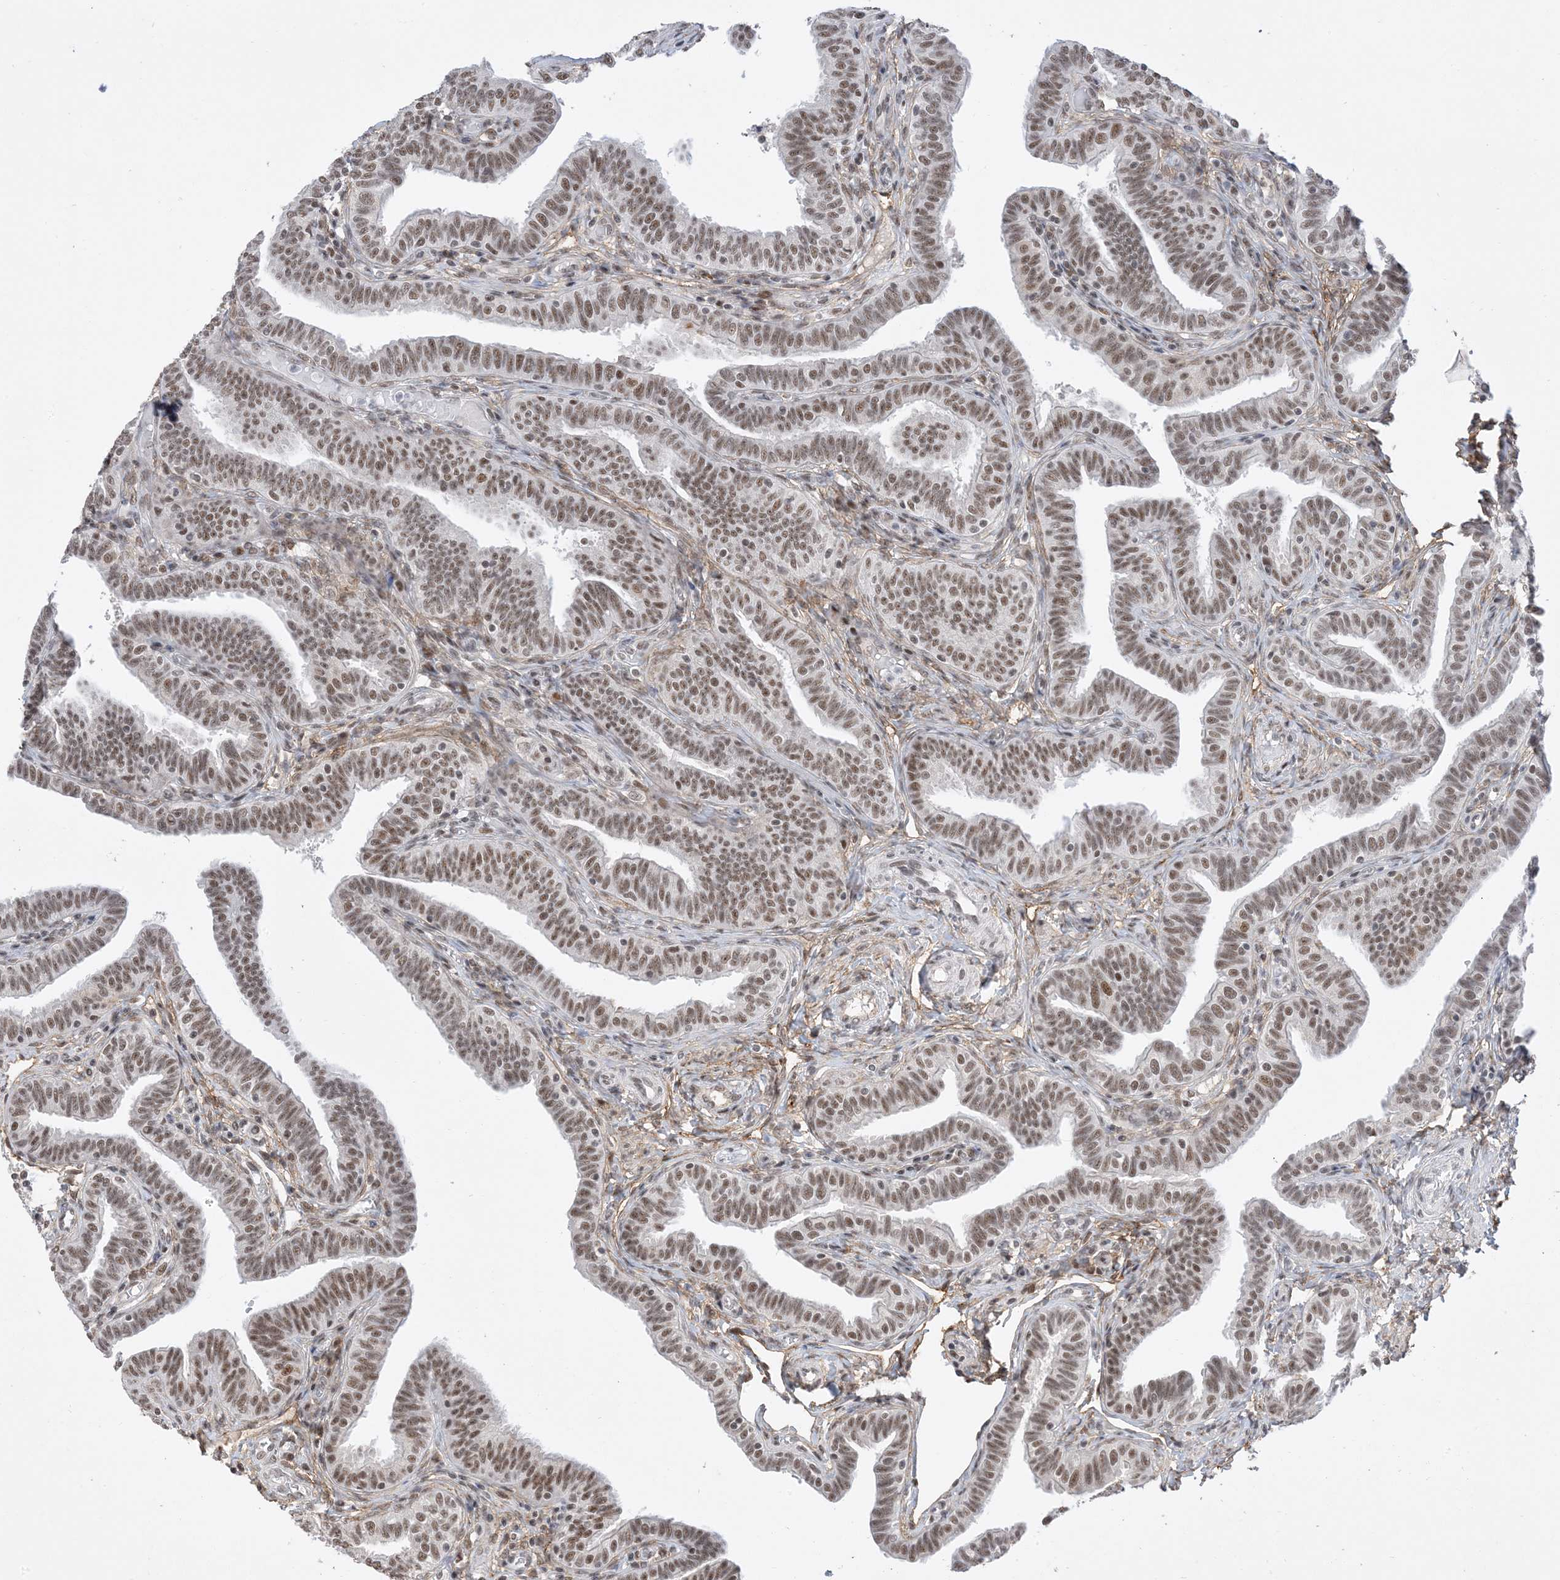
{"staining": {"intensity": "strong", "quantity": ">75%", "location": "nuclear"}, "tissue": "fallopian tube", "cell_type": "Glandular cells", "image_type": "normal", "snomed": [{"axis": "morphology", "description": "Normal tissue, NOS"}, {"axis": "topography", "description": "Fallopian tube"}], "caption": "A micrograph of fallopian tube stained for a protein reveals strong nuclear brown staining in glandular cells. Using DAB (brown) and hematoxylin (blue) stains, captured at high magnification using brightfield microscopy.", "gene": "SF3A3", "patient": {"sex": "female", "age": 39}}